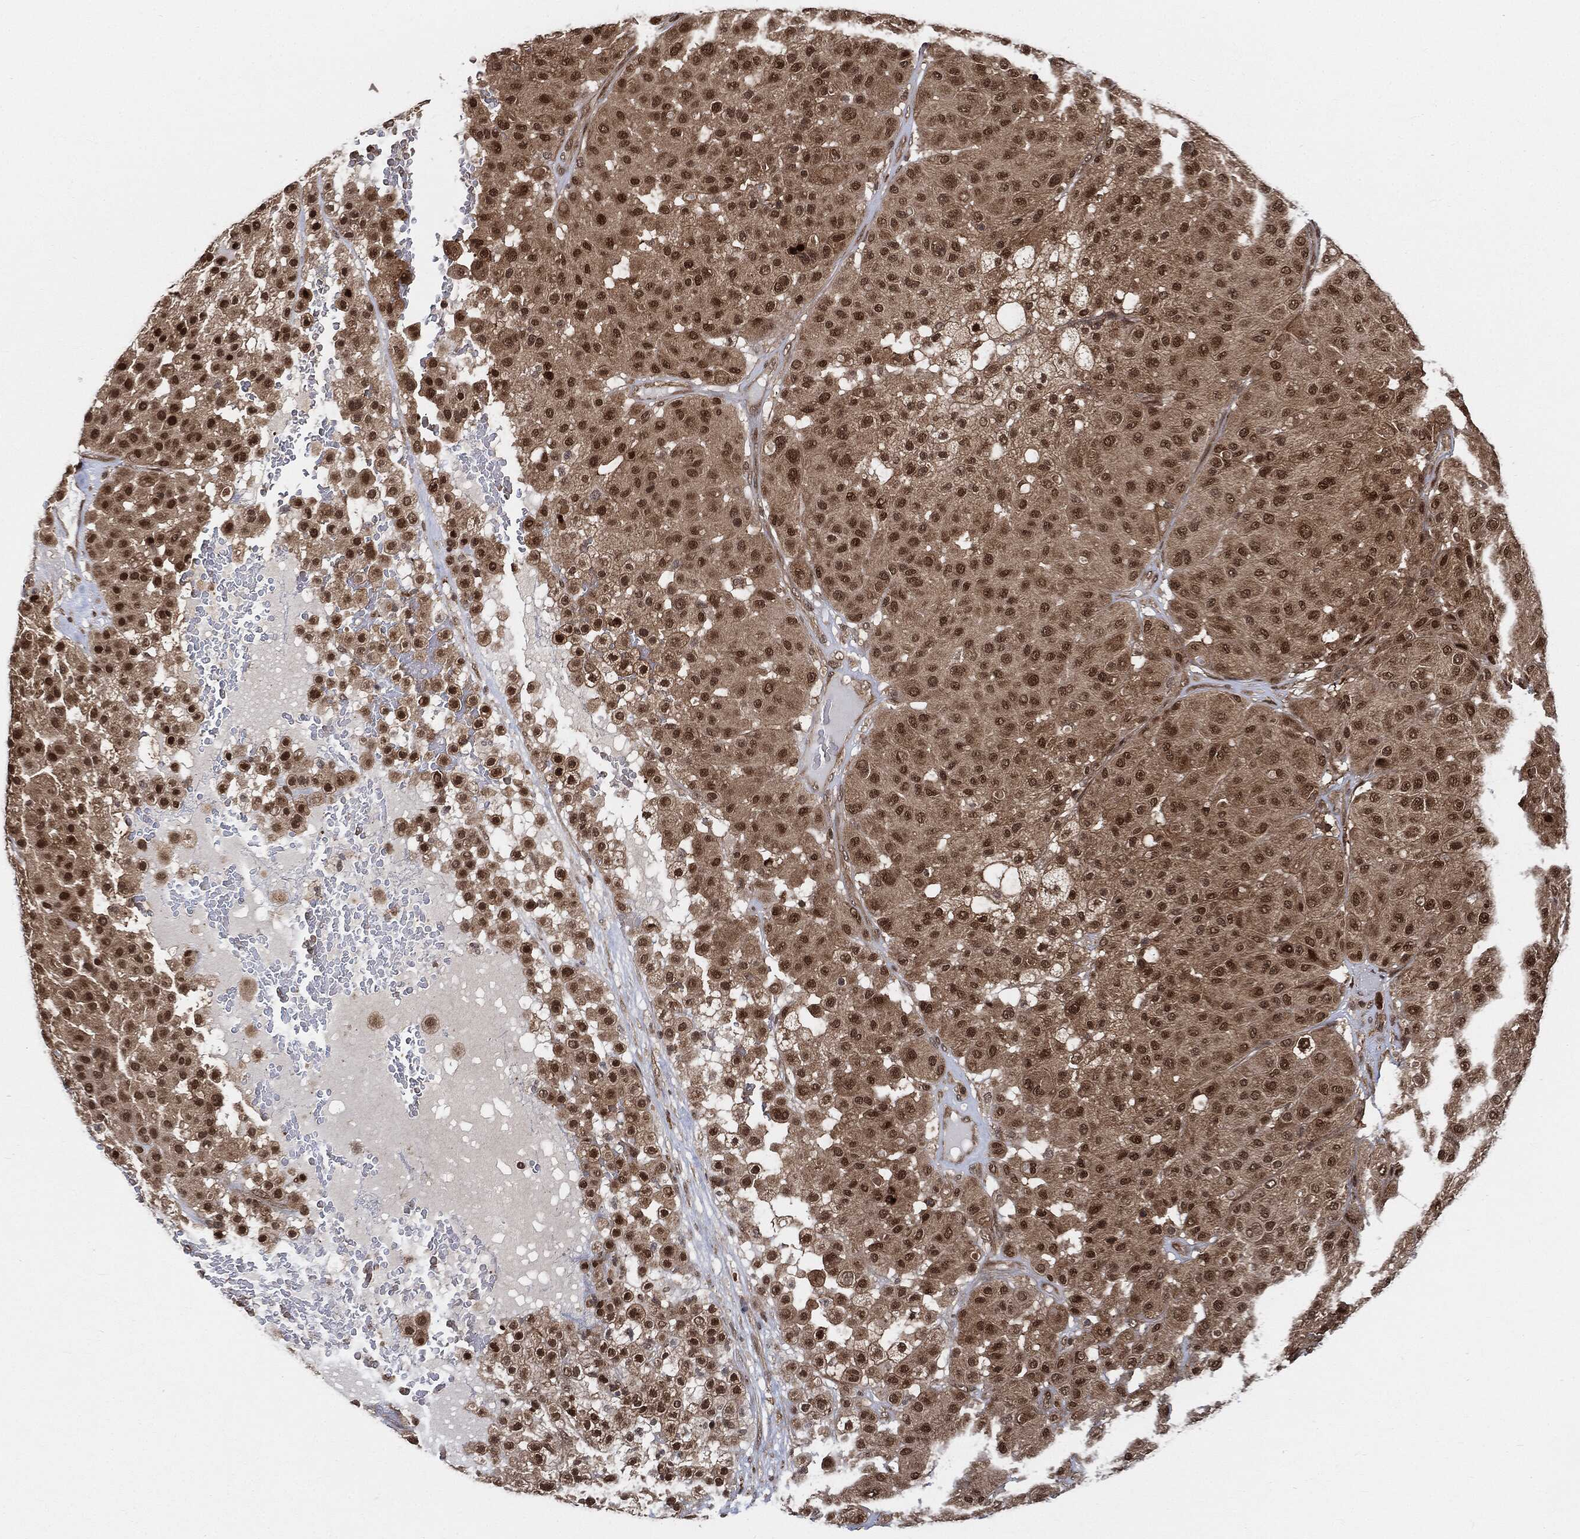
{"staining": {"intensity": "moderate", "quantity": ">75%", "location": "cytoplasmic/membranous,nuclear"}, "tissue": "melanoma", "cell_type": "Tumor cells", "image_type": "cancer", "snomed": [{"axis": "morphology", "description": "Malignant melanoma, Metastatic site"}, {"axis": "topography", "description": "Smooth muscle"}], "caption": "Approximately >75% of tumor cells in human melanoma demonstrate moderate cytoplasmic/membranous and nuclear protein staining as visualized by brown immunohistochemical staining.", "gene": "CUTA", "patient": {"sex": "male", "age": 41}}